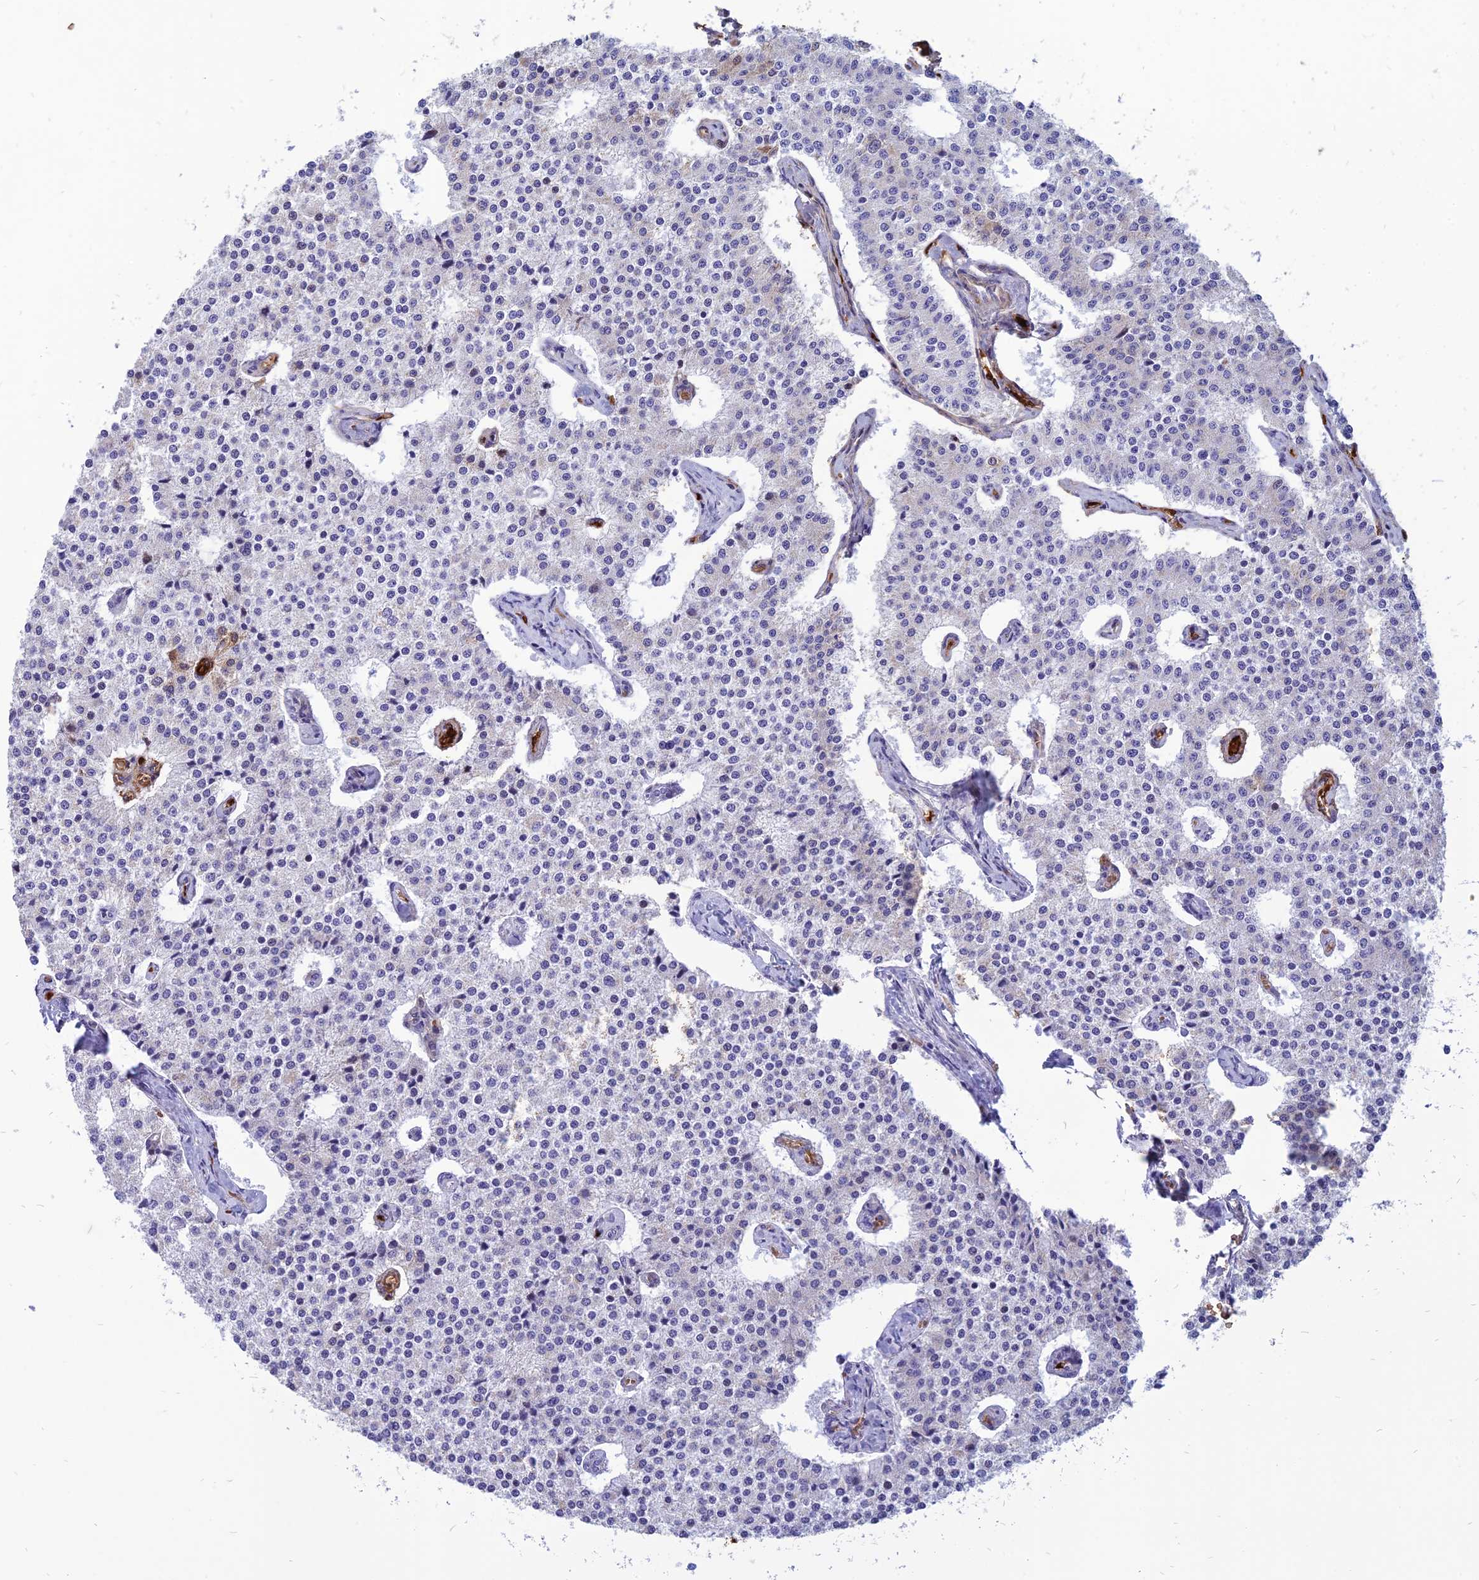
{"staining": {"intensity": "negative", "quantity": "none", "location": "none"}, "tissue": "carcinoid", "cell_type": "Tumor cells", "image_type": "cancer", "snomed": [{"axis": "morphology", "description": "Carcinoid, malignant, NOS"}, {"axis": "topography", "description": "Colon"}], "caption": "Immunohistochemistry photomicrograph of neoplastic tissue: carcinoid stained with DAB (3,3'-diaminobenzidine) demonstrates no significant protein staining in tumor cells. Nuclei are stained in blue.", "gene": "HHAT", "patient": {"sex": "female", "age": 52}}